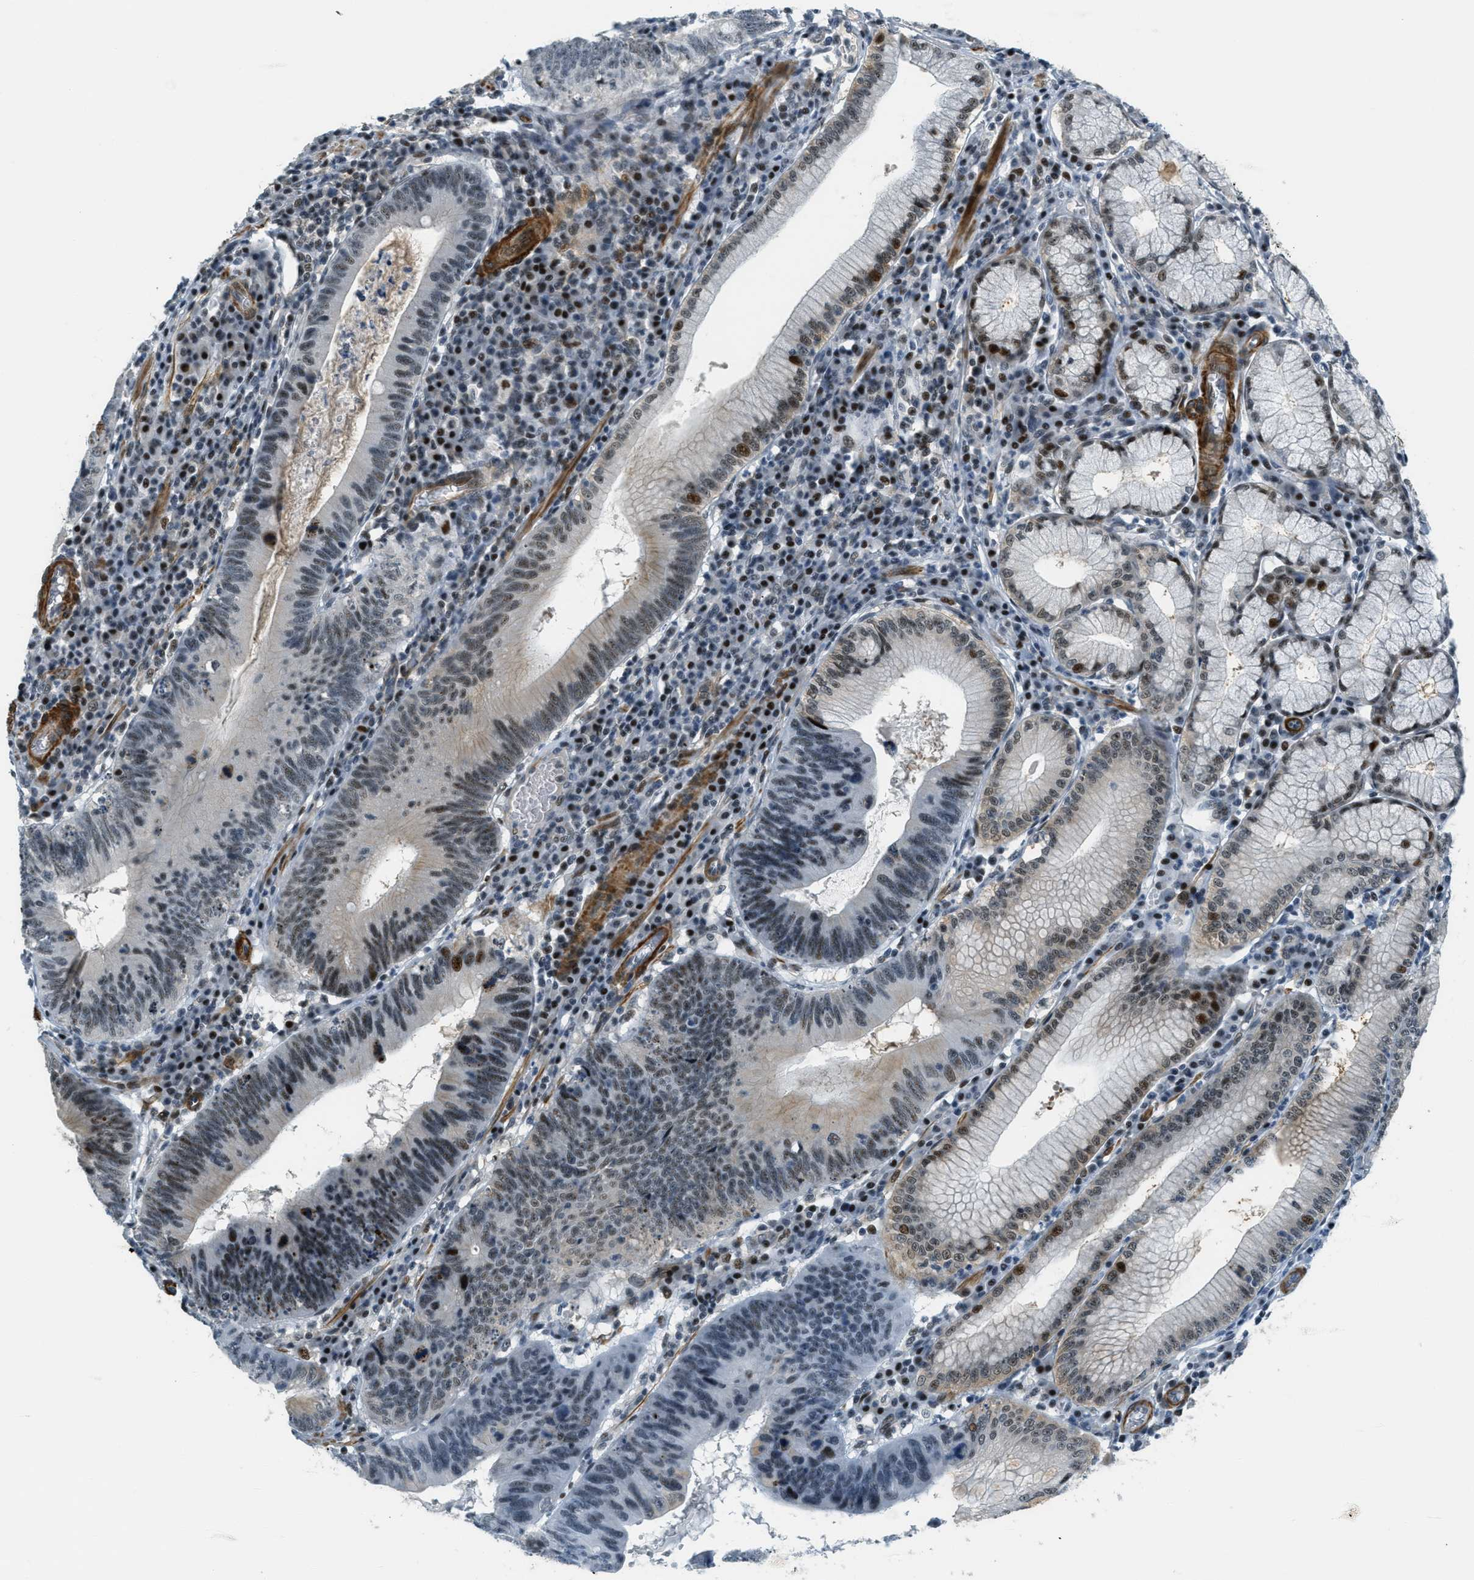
{"staining": {"intensity": "moderate", "quantity": "25%-75%", "location": "nuclear"}, "tissue": "stomach cancer", "cell_type": "Tumor cells", "image_type": "cancer", "snomed": [{"axis": "morphology", "description": "Adenocarcinoma, NOS"}, {"axis": "topography", "description": "Stomach"}], "caption": "Immunohistochemistry (IHC) (DAB) staining of stomach adenocarcinoma shows moderate nuclear protein expression in about 25%-75% of tumor cells.", "gene": "ZDHHC23", "patient": {"sex": "male", "age": 59}}